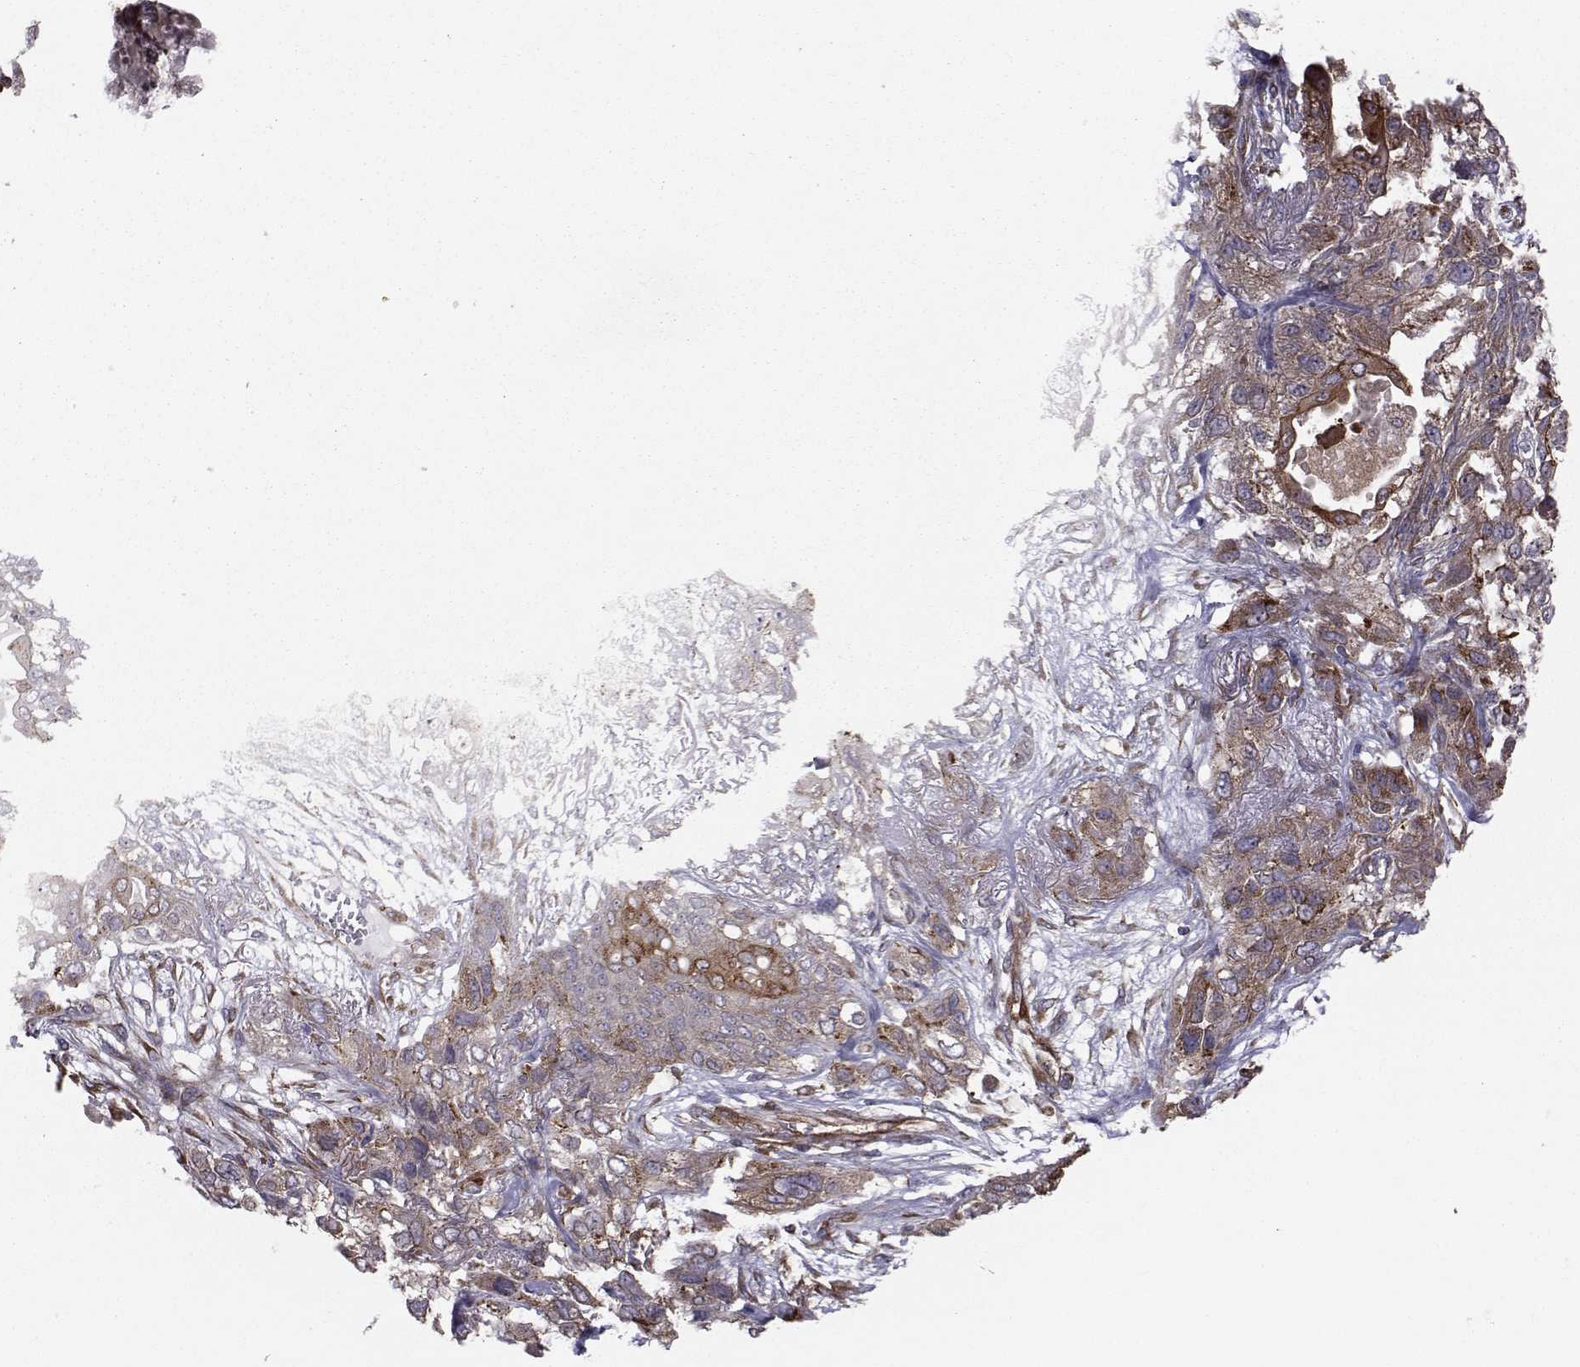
{"staining": {"intensity": "strong", "quantity": "25%-75%", "location": "cytoplasmic/membranous"}, "tissue": "lung cancer", "cell_type": "Tumor cells", "image_type": "cancer", "snomed": [{"axis": "morphology", "description": "Squamous cell carcinoma, NOS"}, {"axis": "topography", "description": "Lung"}], "caption": "Protein analysis of lung cancer (squamous cell carcinoma) tissue demonstrates strong cytoplasmic/membranous positivity in about 25%-75% of tumor cells.", "gene": "TRIP10", "patient": {"sex": "female", "age": 70}}